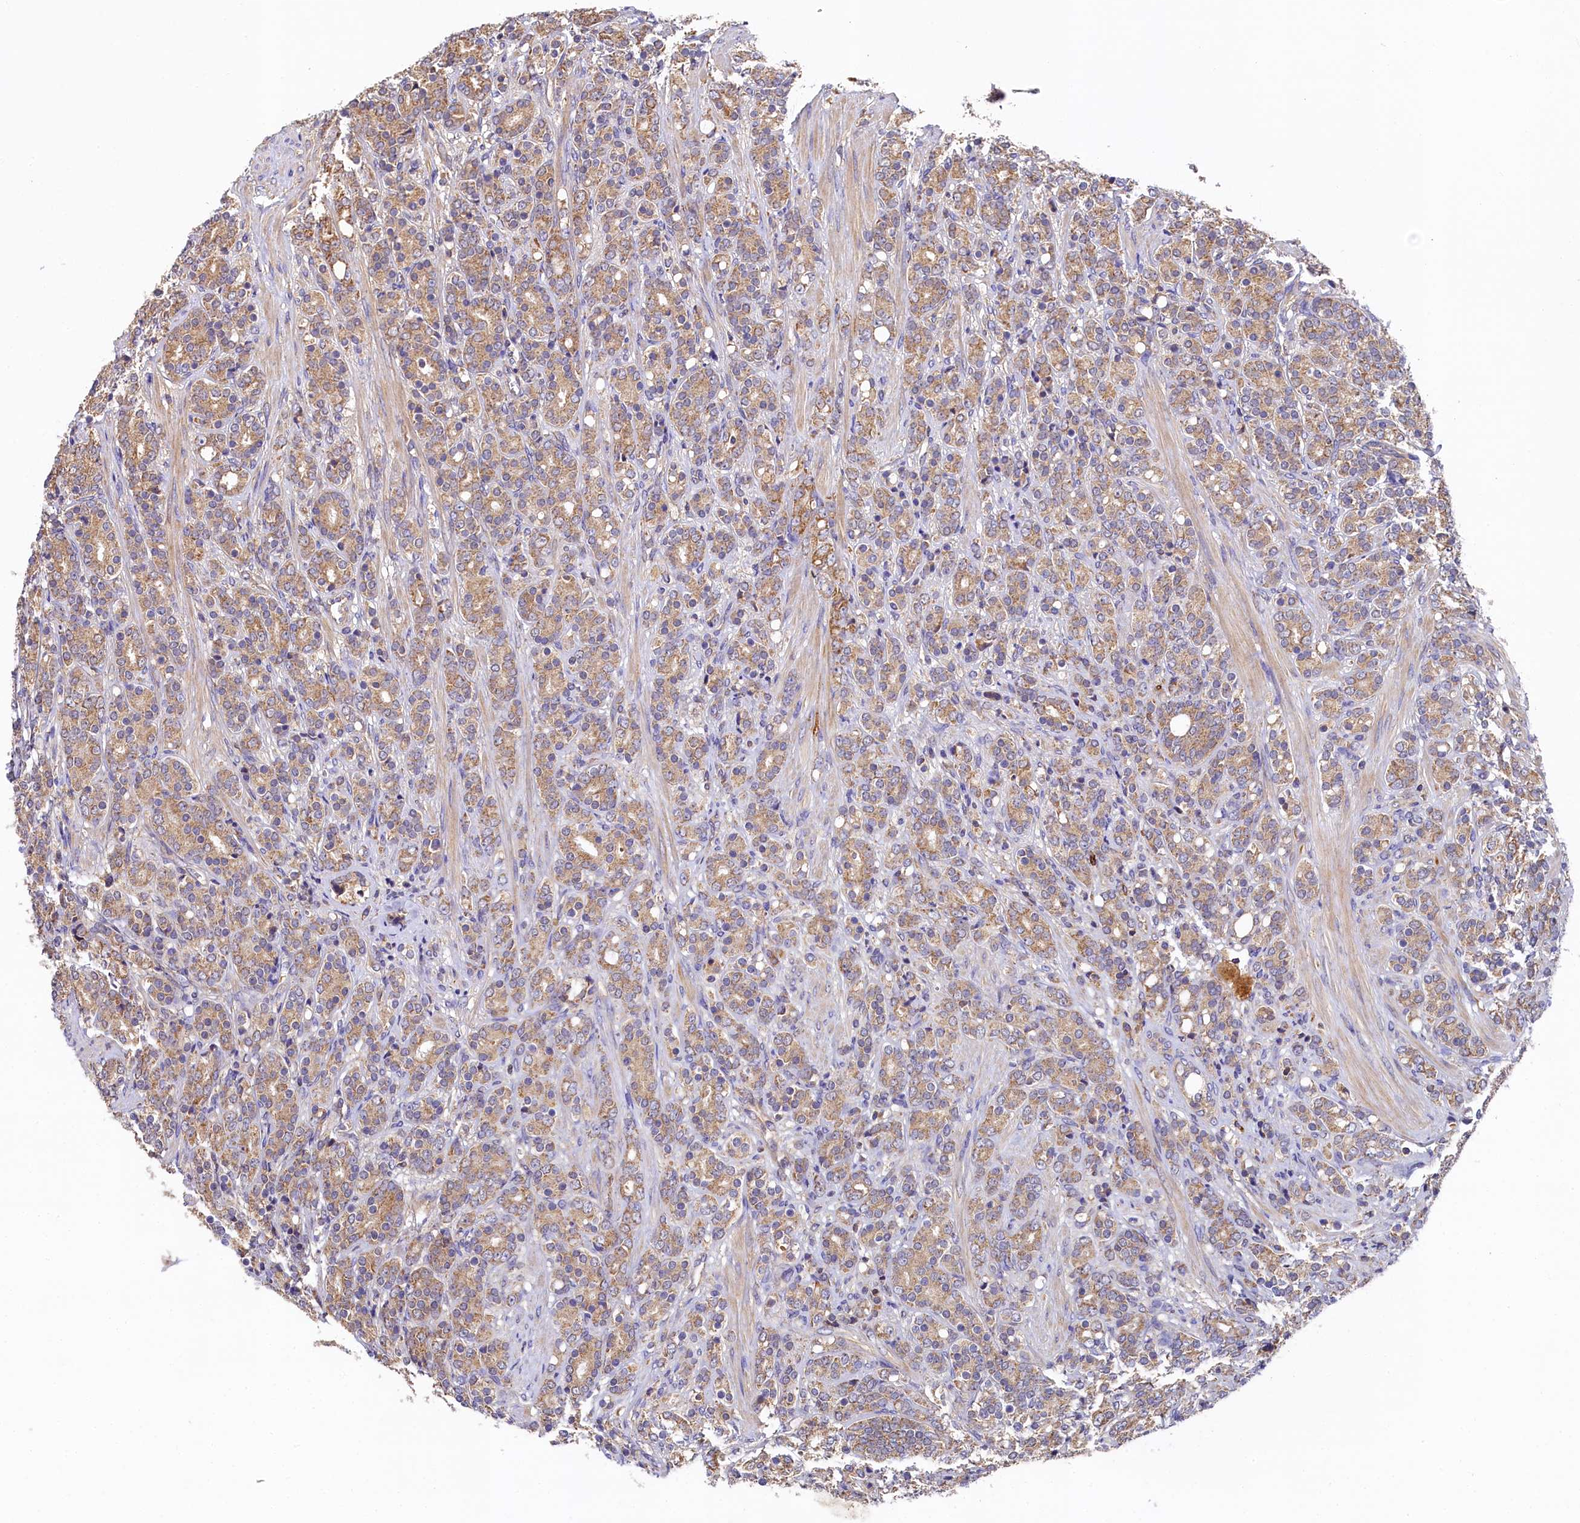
{"staining": {"intensity": "moderate", "quantity": ">75%", "location": "cytoplasmic/membranous"}, "tissue": "prostate cancer", "cell_type": "Tumor cells", "image_type": "cancer", "snomed": [{"axis": "morphology", "description": "Adenocarcinoma, High grade"}, {"axis": "topography", "description": "Prostate"}], "caption": "There is medium levels of moderate cytoplasmic/membranous positivity in tumor cells of prostate cancer (high-grade adenocarcinoma), as demonstrated by immunohistochemical staining (brown color).", "gene": "SEC31B", "patient": {"sex": "male", "age": 62}}